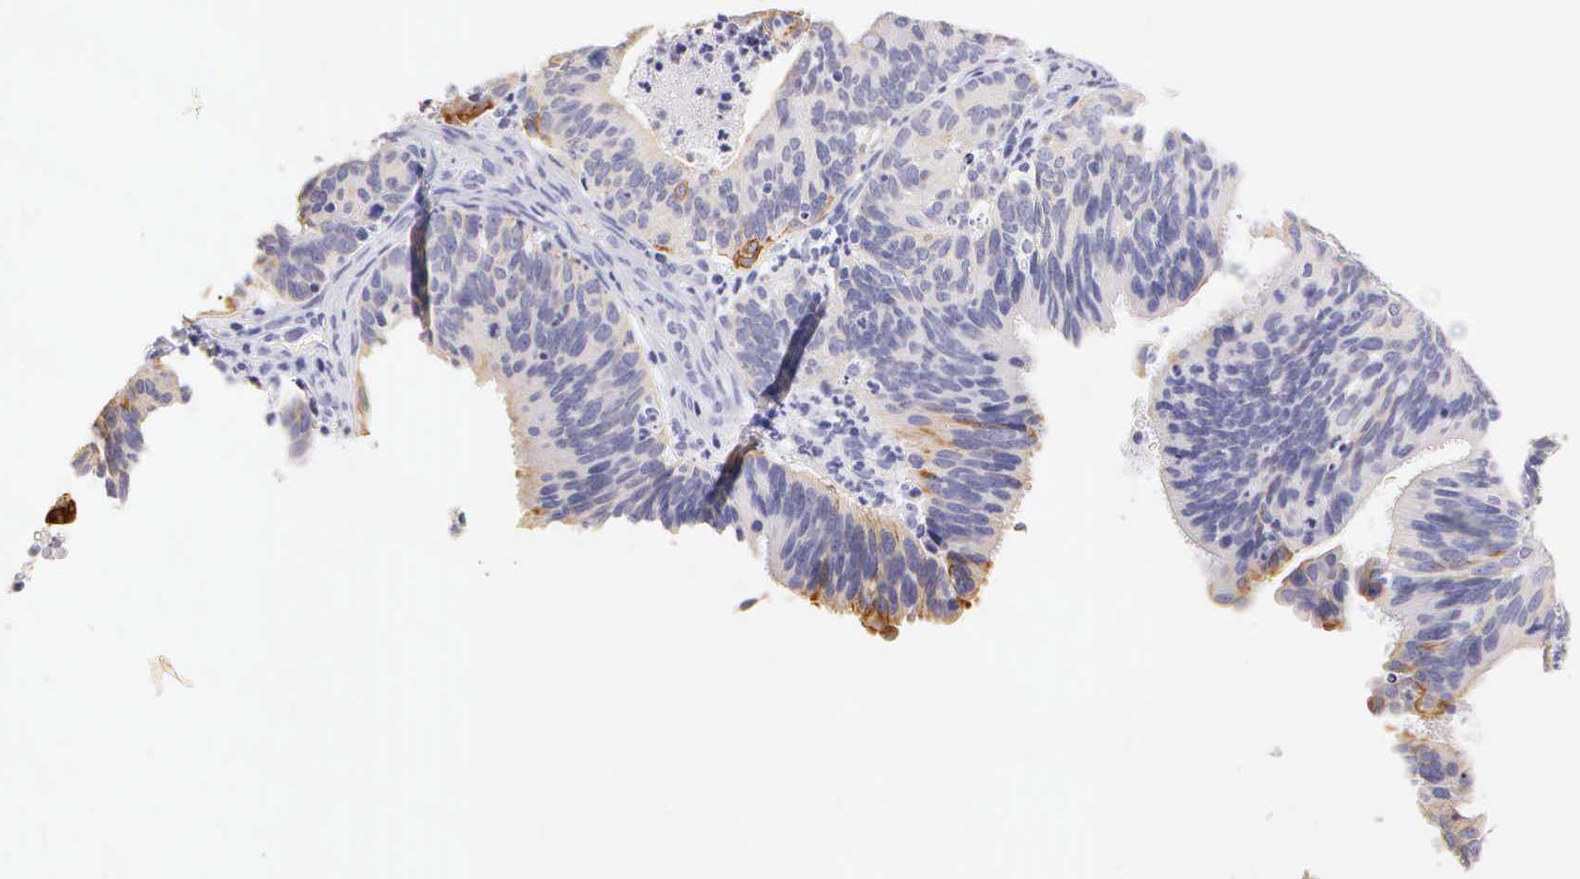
{"staining": {"intensity": "weak", "quantity": "<25%", "location": "cytoplasmic/membranous"}, "tissue": "ovarian cancer", "cell_type": "Tumor cells", "image_type": "cancer", "snomed": [{"axis": "morphology", "description": "Carcinoma, endometroid"}, {"axis": "topography", "description": "Ovary"}], "caption": "A photomicrograph of human ovarian cancer is negative for staining in tumor cells.", "gene": "KRT17", "patient": {"sex": "female", "age": 52}}